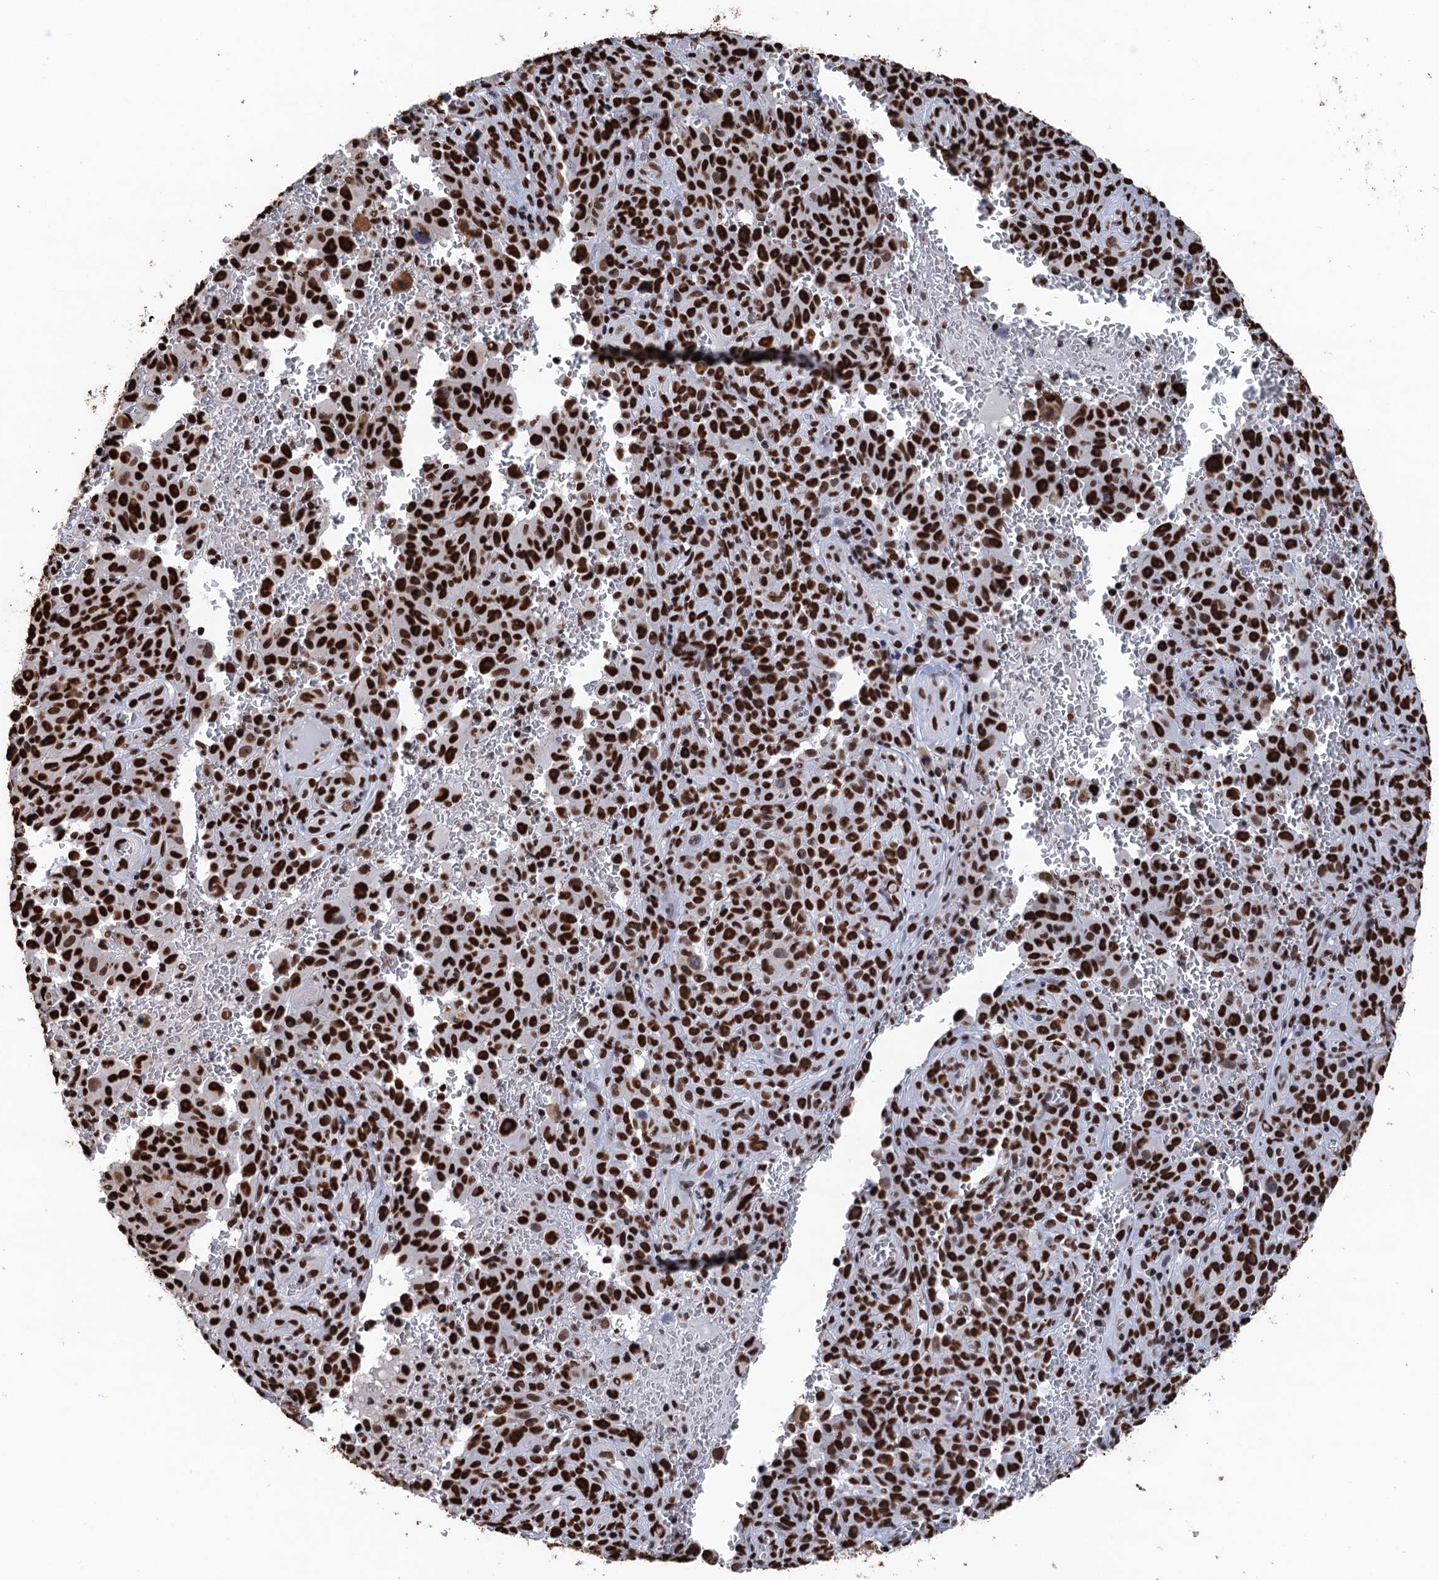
{"staining": {"intensity": "strong", "quantity": ">75%", "location": "nuclear"}, "tissue": "melanoma", "cell_type": "Tumor cells", "image_type": "cancer", "snomed": [{"axis": "morphology", "description": "Malignant melanoma, NOS"}, {"axis": "topography", "description": "Skin"}], "caption": "Tumor cells reveal high levels of strong nuclear positivity in about >75% of cells in melanoma.", "gene": "UBA2", "patient": {"sex": "female", "age": 82}}